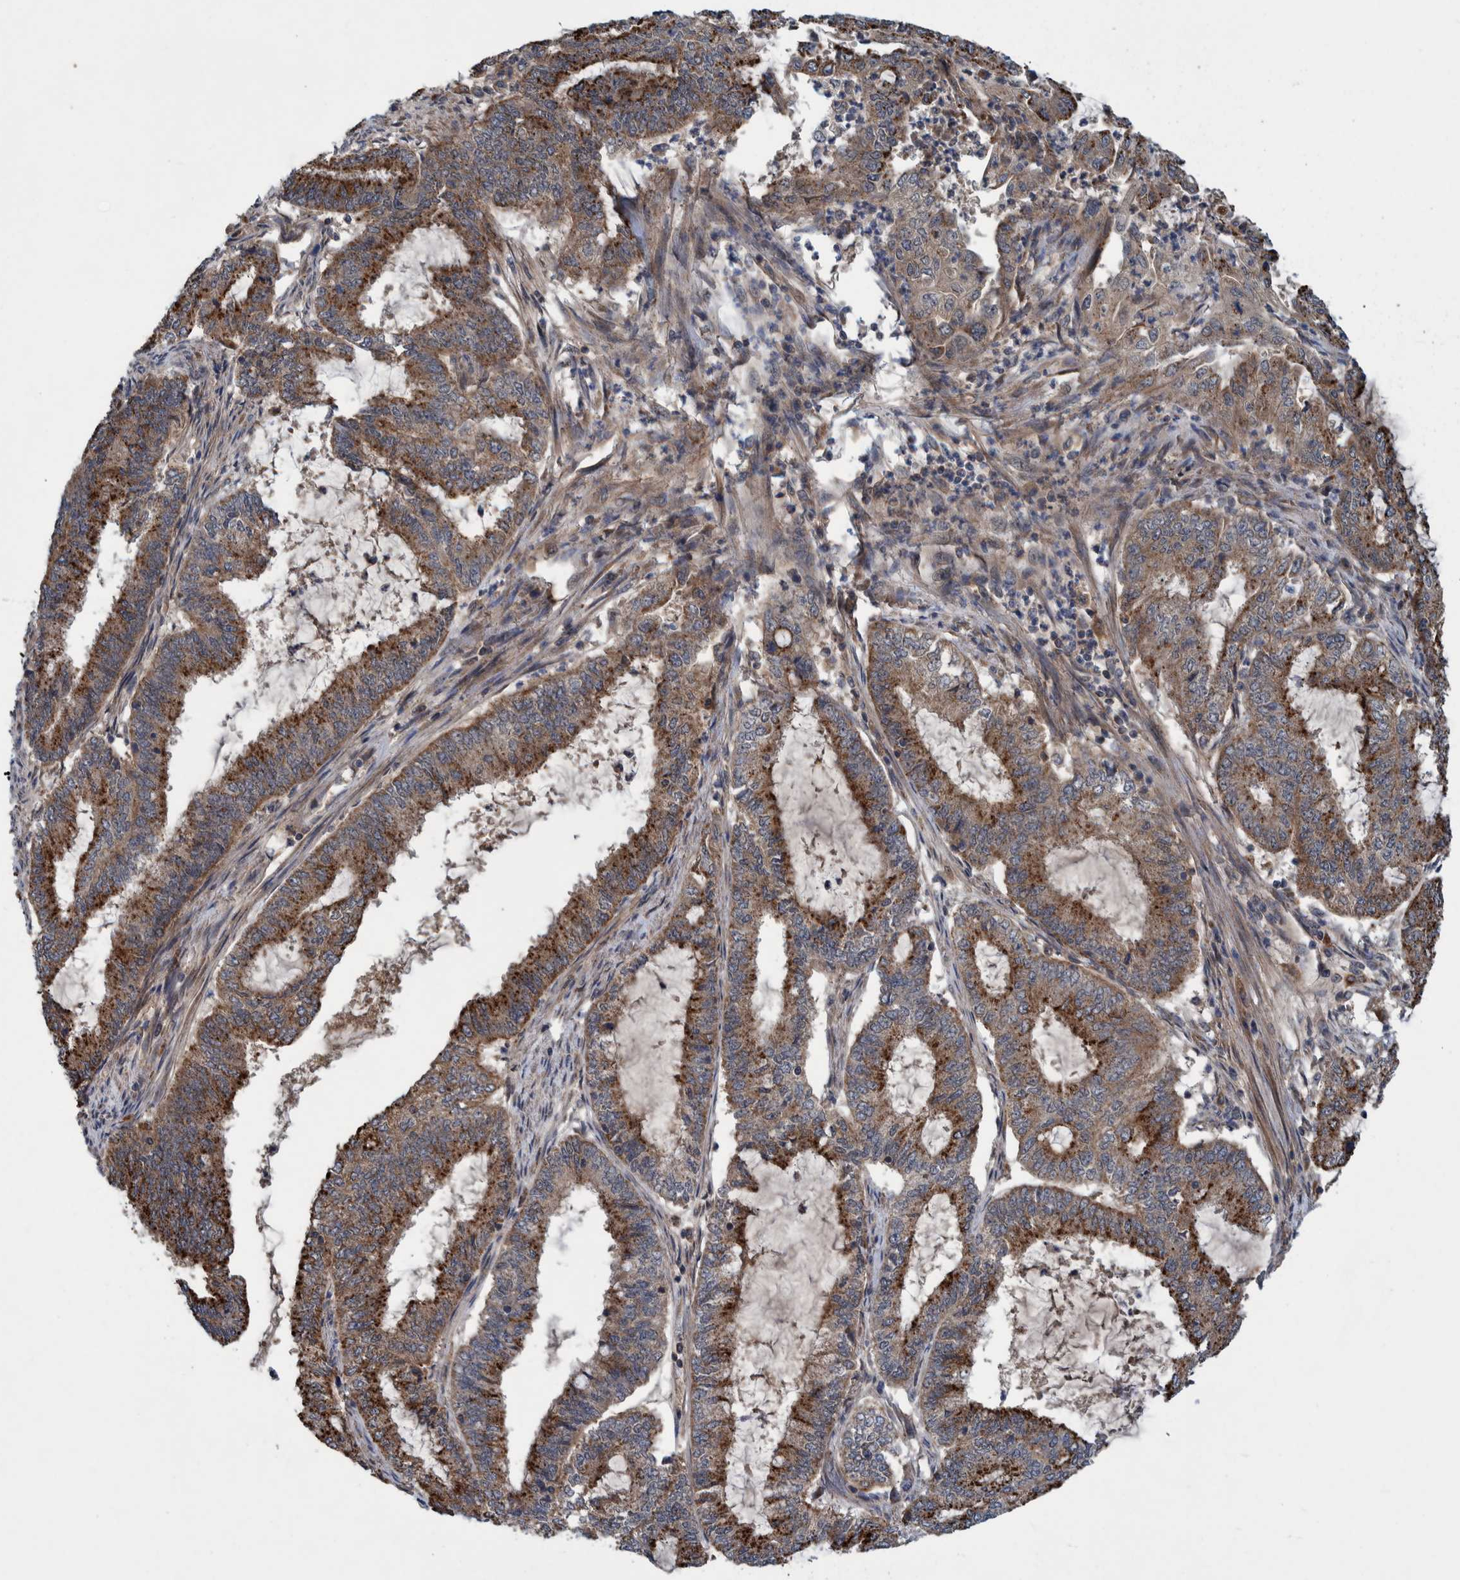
{"staining": {"intensity": "strong", "quantity": ">75%", "location": "cytoplasmic/membranous"}, "tissue": "endometrial cancer", "cell_type": "Tumor cells", "image_type": "cancer", "snomed": [{"axis": "morphology", "description": "Adenocarcinoma, NOS"}, {"axis": "topography", "description": "Endometrium"}], "caption": "An immunohistochemistry image of neoplastic tissue is shown. Protein staining in brown labels strong cytoplasmic/membranous positivity in adenocarcinoma (endometrial) within tumor cells.", "gene": "ITIH3", "patient": {"sex": "female", "age": 51}}